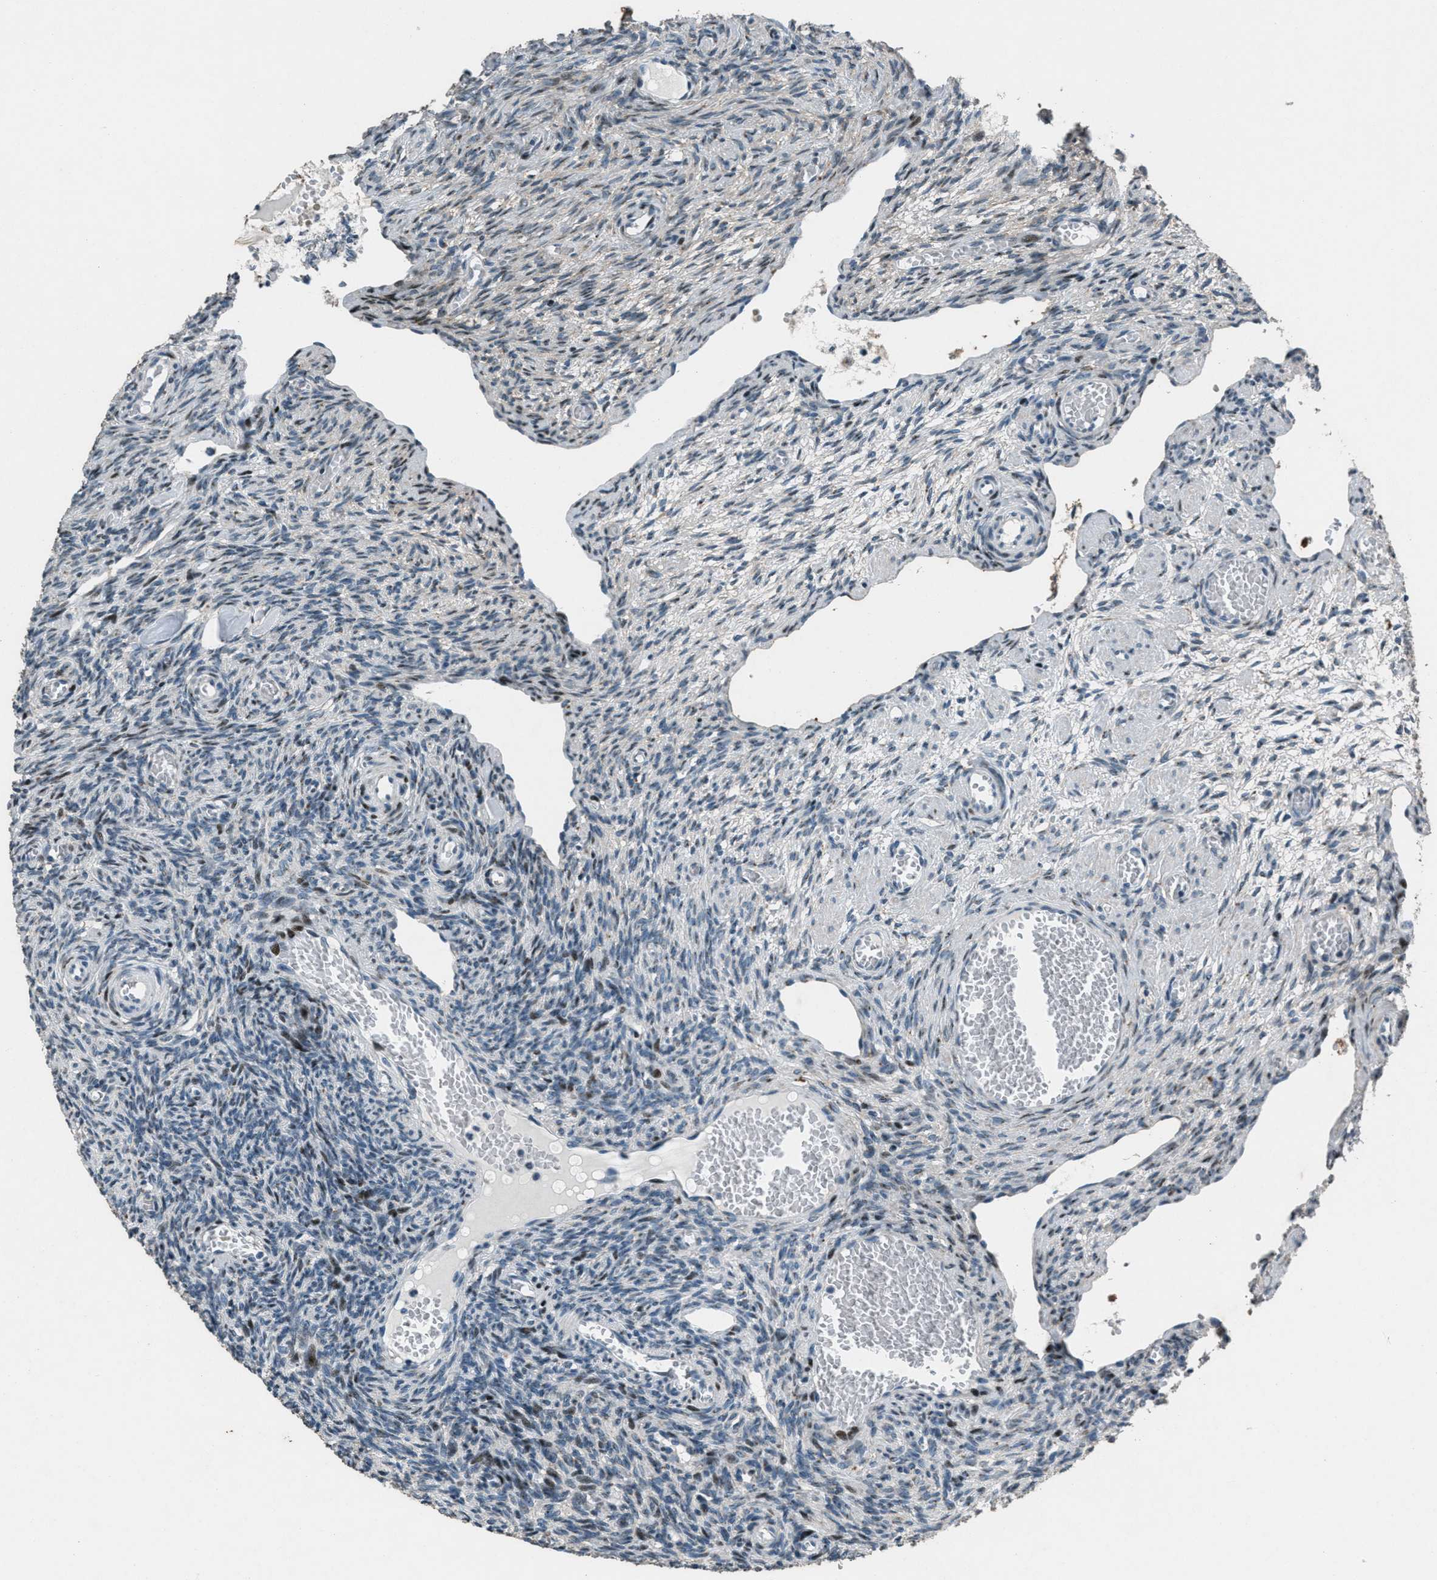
{"staining": {"intensity": "moderate", "quantity": "<25%", "location": "nuclear"}, "tissue": "ovary", "cell_type": "Ovarian stroma cells", "image_type": "normal", "snomed": [{"axis": "morphology", "description": "Normal tissue, NOS"}, {"axis": "topography", "description": "Ovary"}], "caption": "Moderate nuclear protein staining is present in approximately <25% of ovarian stroma cells in ovary. The staining is performed using DAB brown chromogen to label protein expression. The nuclei are counter-stained blue using hematoxylin.", "gene": "GPC6", "patient": {"sex": "female", "age": 27}}